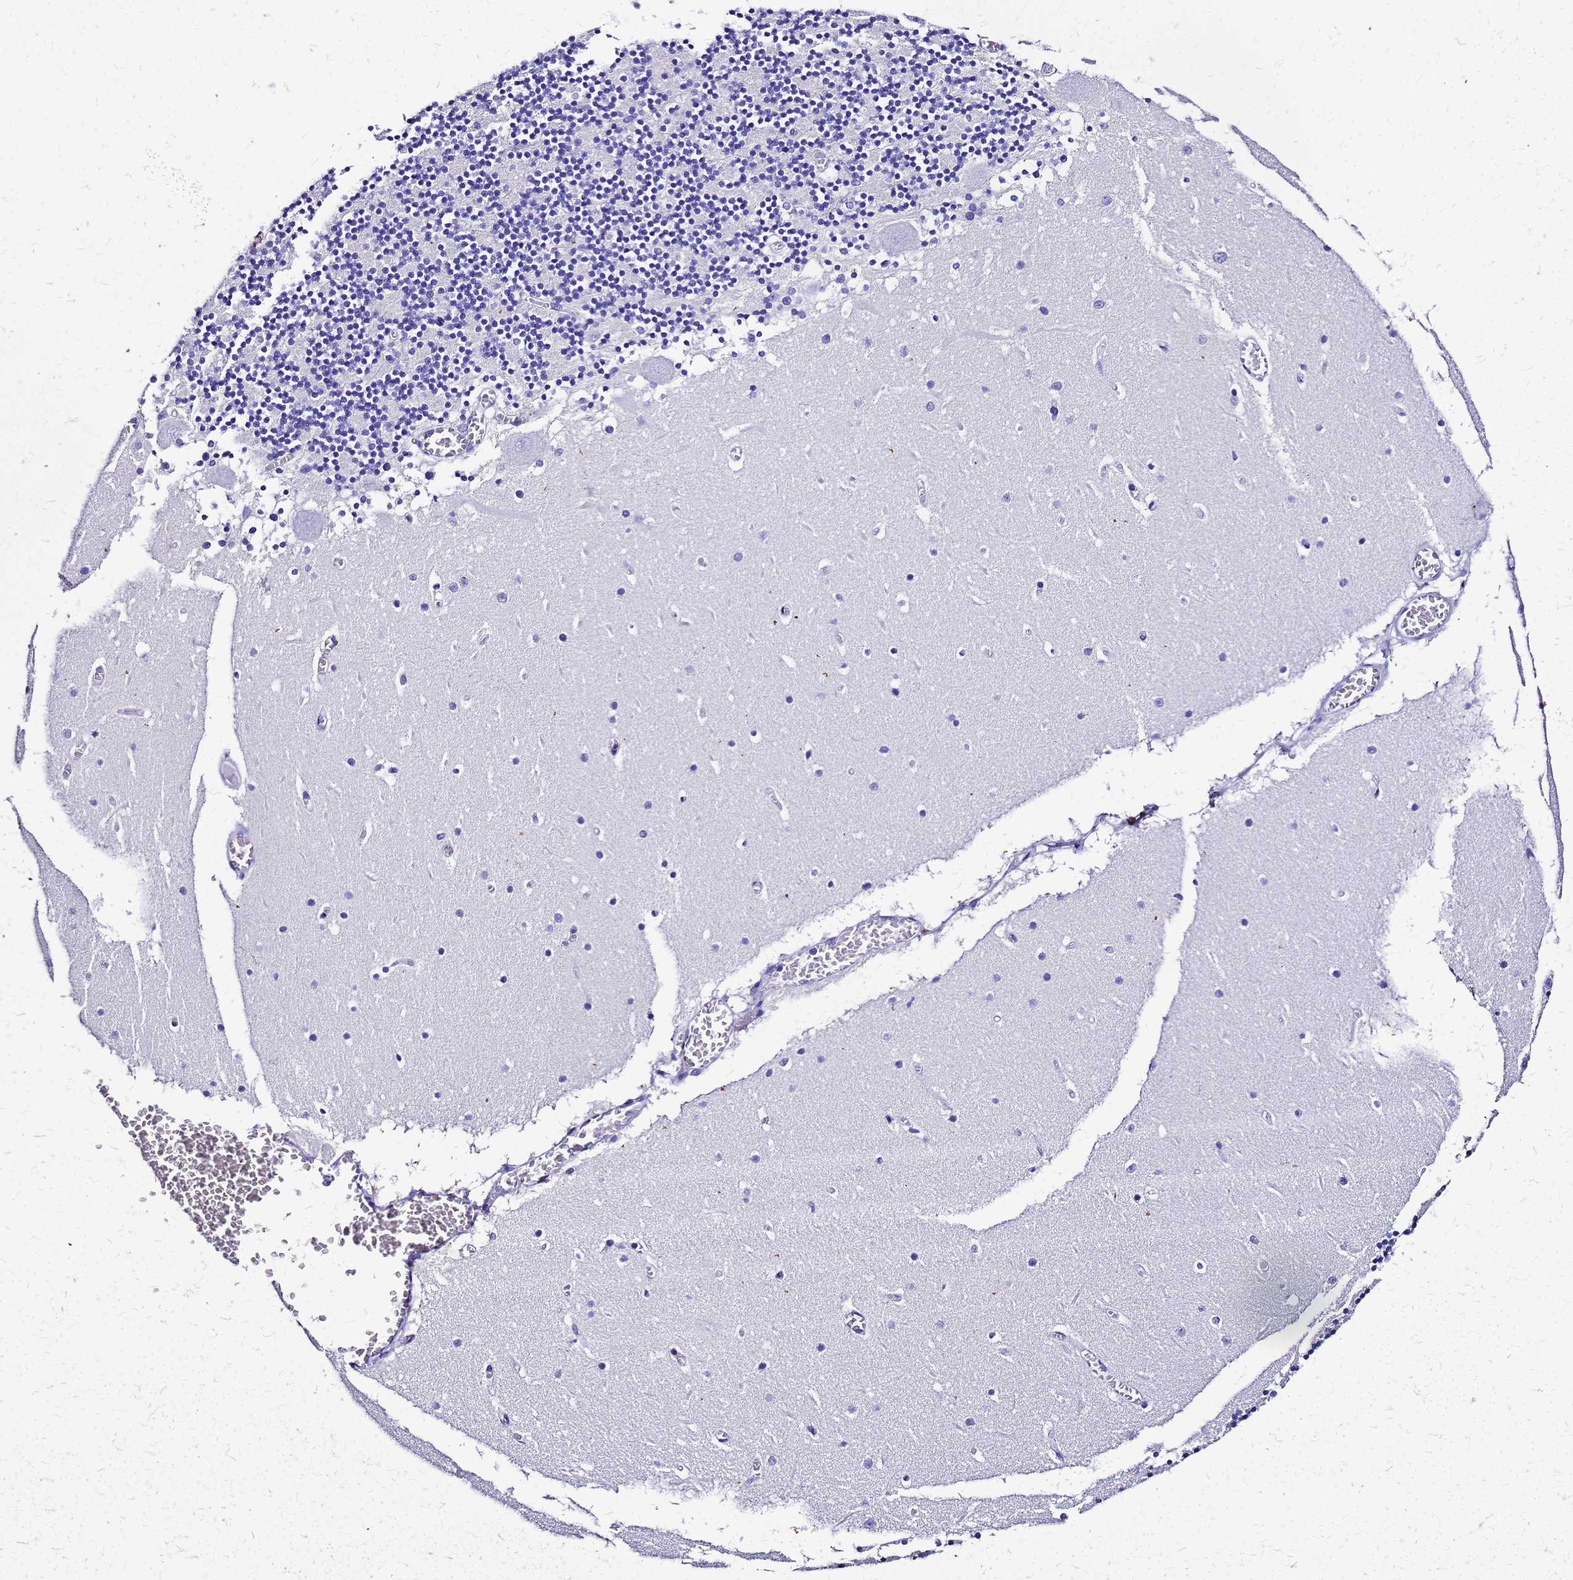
{"staining": {"intensity": "negative", "quantity": "none", "location": "none"}, "tissue": "cerebellum", "cell_type": "Cells in granular layer", "image_type": "normal", "snomed": [{"axis": "morphology", "description": "Normal tissue, NOS"}, {"axis": "topography", "description": "Cerebellum"}], "caption": "There is no significant staining in cells in granular layer of cerebellum. (Stains: DAB (3,3'-diaminobenzidine) immunohistochemistry with hematoxylin counter stain, Microscopy: brightfield microscopy at high magnification).", "gene": "SMIM21", "patient": {"sex": "female", "age": 28}}